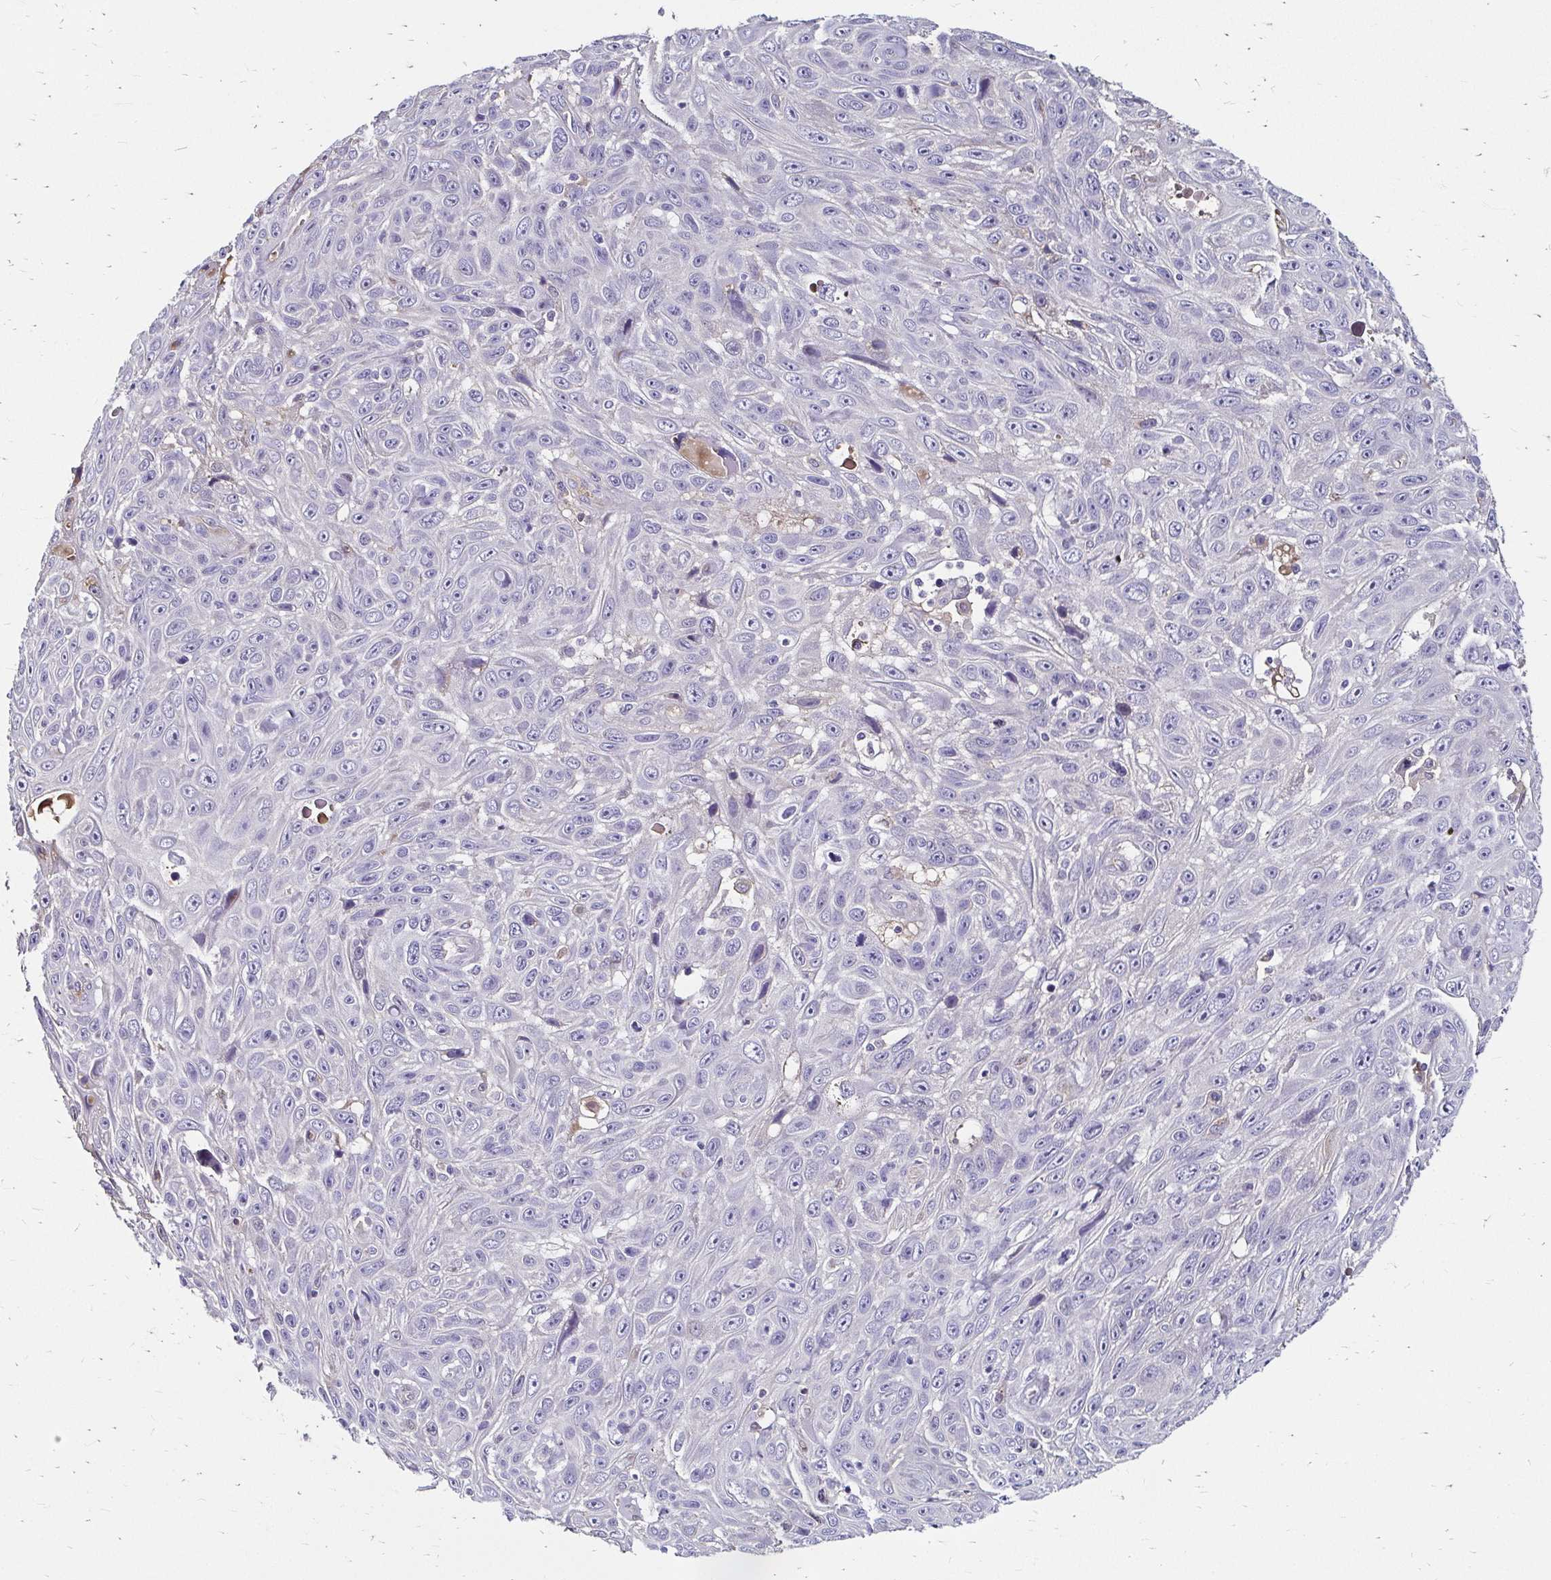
{"staining": {"intensity": "negative", "quantity": "none", "location": "none"}, "tissue": "skin cancer", "cell_type": "Tumor cells", "image_type": "cancer", "snomed": [{"axis": "morphology", "description": "Squamous cell carcinoma, NOS"}, {"axis": "topography", "description": "Skin"}], "caption": "DAB immunohistochemical staining of human squamous cell carcinoma (skin) exhibits no significant staining in tumor cells.", "gene": "SCG3", "patient": {"sex": "male", "age": 82}}